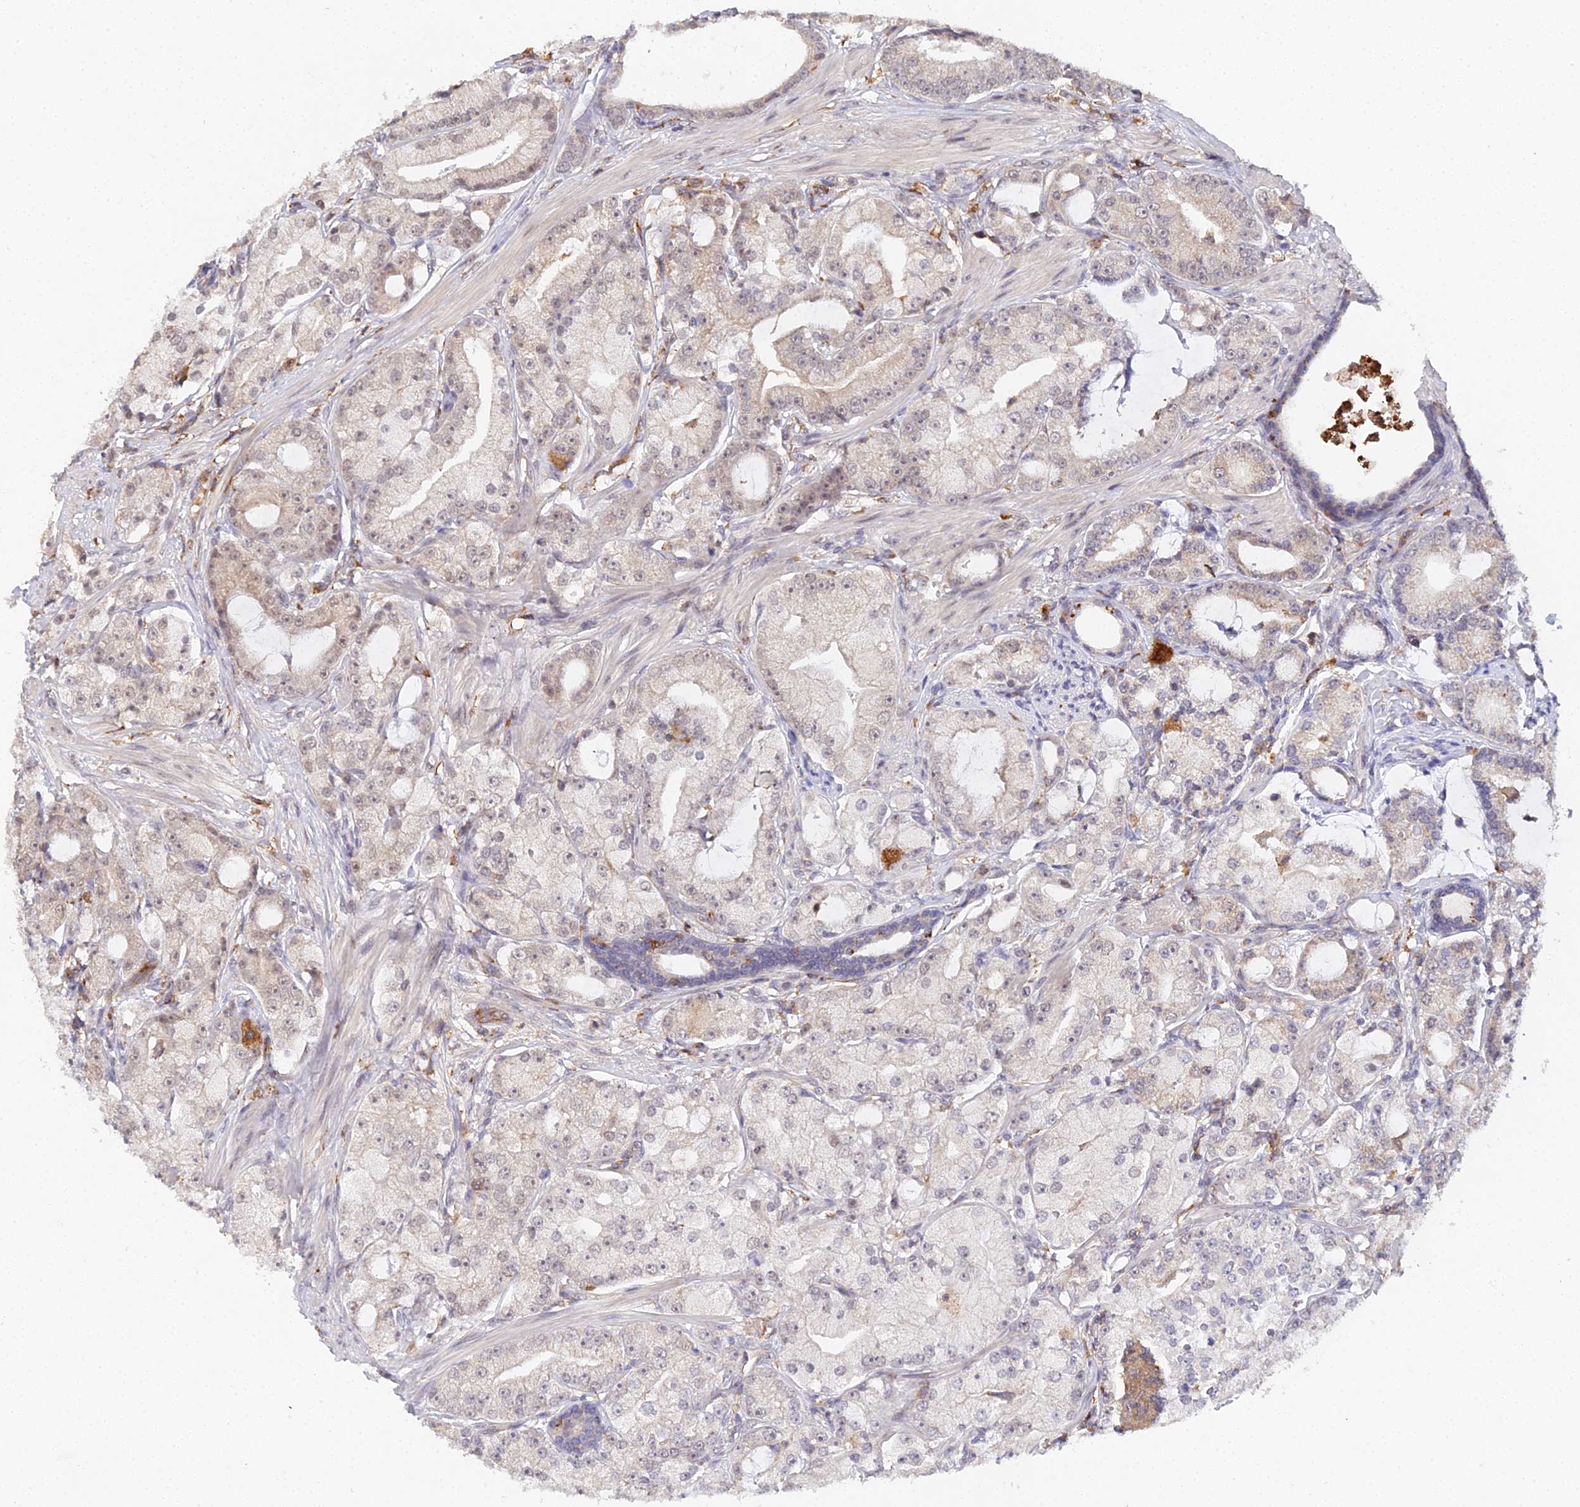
{"staining": {"intensity": "weak", "quantity": "25%-75%", "location": "cytoplasmic/membranous,nuclear"}, "tissue": "prostate cancer", "cell_type": "Tumor cells", "image_type": "cancer", "snomed": [{"axis": "morphology", "description": "Adenocarcinoma, High grade"}, {"axis": "topography", "description": "Prostate"}], "caption": "A high-resolution micrograph shows immunohistochemistry (IHC) staining of prostate high-grade adenocarcinoma, which demonstrates weak cytoplasmic/membranous and nuclear staining in approximately 25%-75% of tumor cells.", "gene": "TPRX1", "patient": {"sex": "male", "age": 71}}